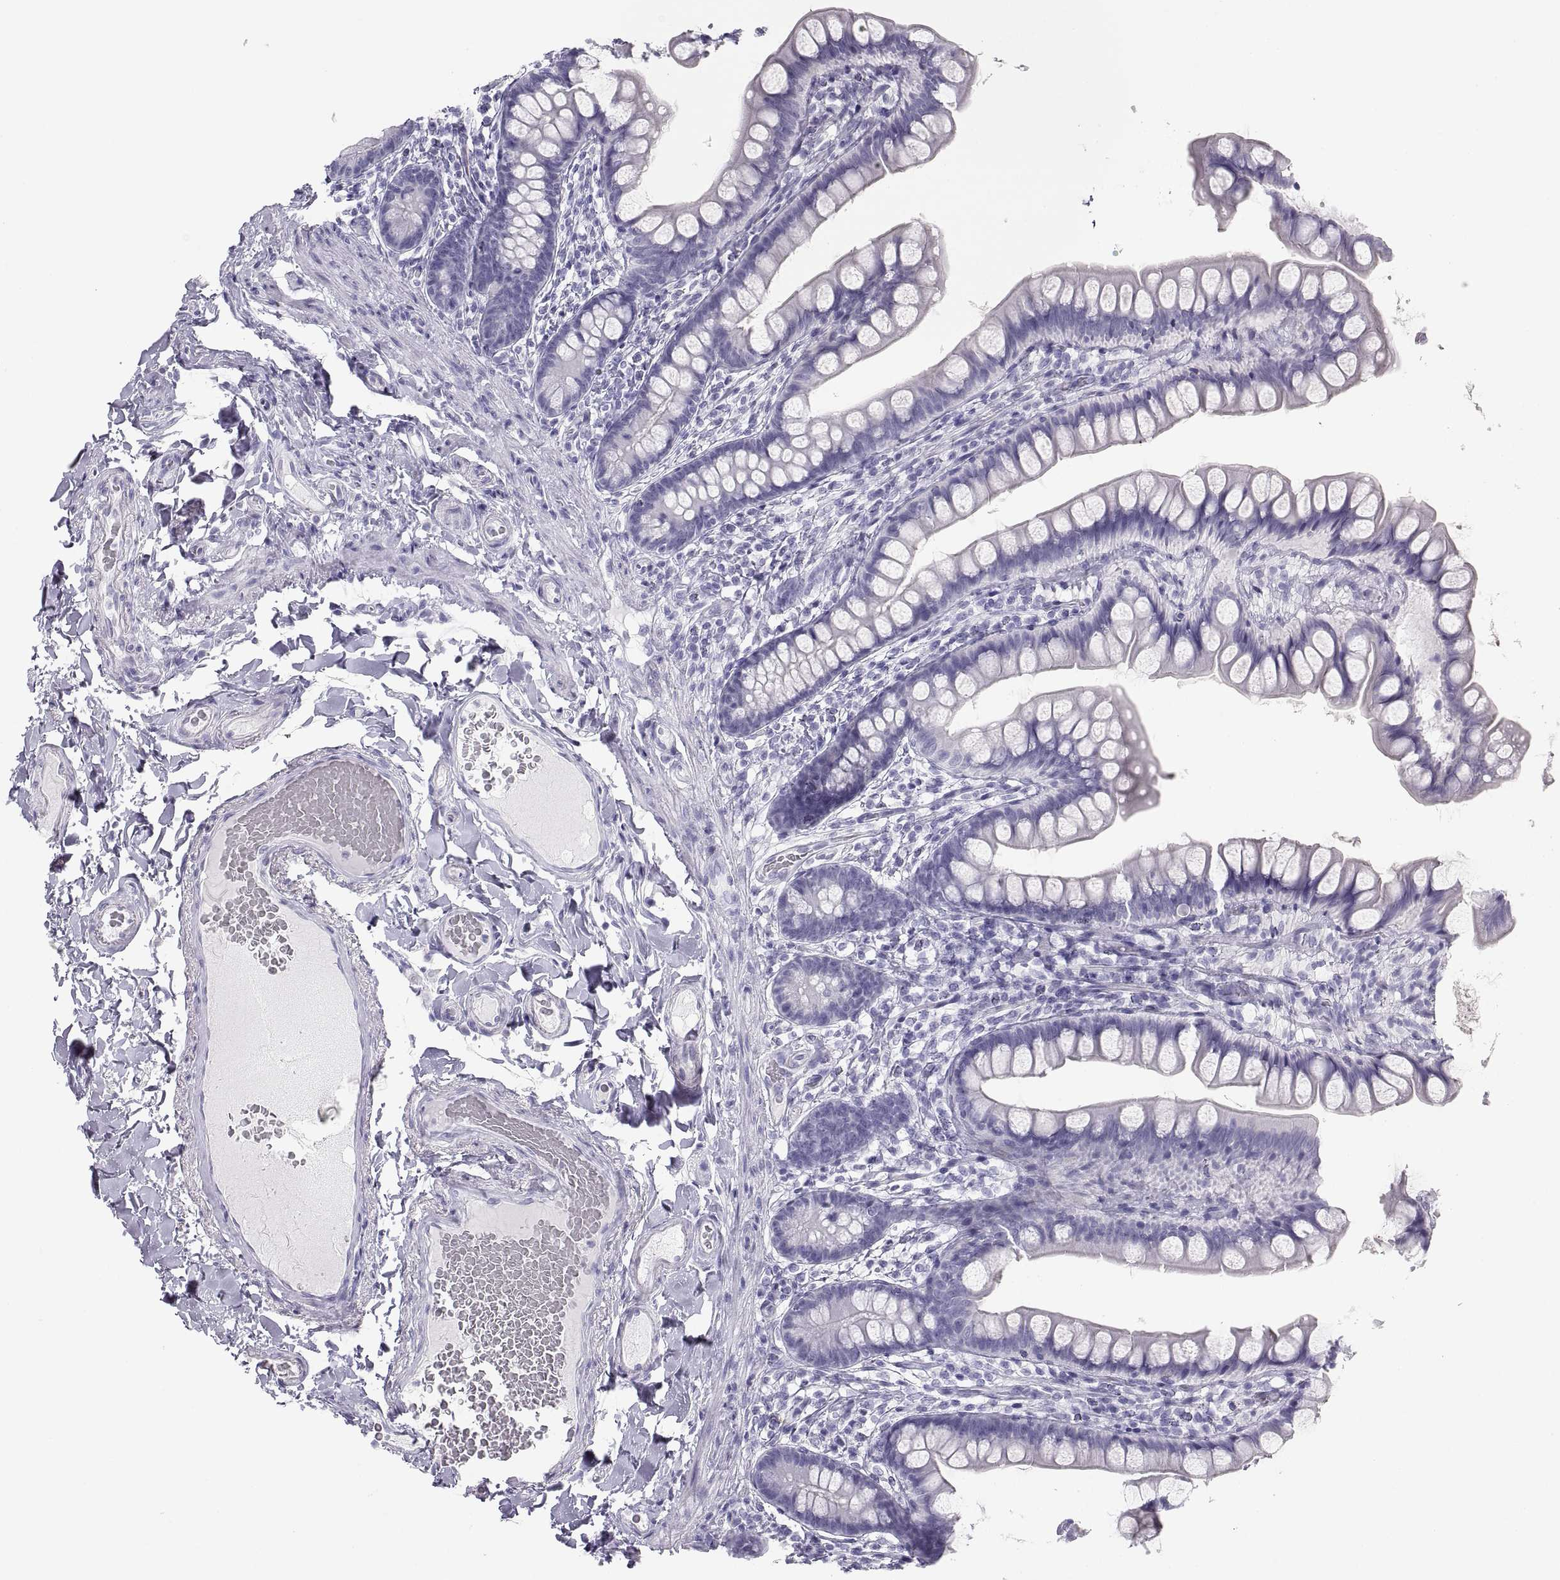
{"staining": {"intensity": "negative", "quantity": "none", "location": "none"}, "tissue": "small intestine", "cell_type": "Glandular cells", "image_type": "normal", "snomed": [{"axis": "morphology", "description": "Normal tissue, NOS"}, {"axis": "topography", "description": "Small intestine"}], "caption": "This is an IHC photomicrograph of normal human small intestine. There is no expression in glandular cells.", "gene": "SEMG1", "patient": {"sex": "male", "age": 70}}